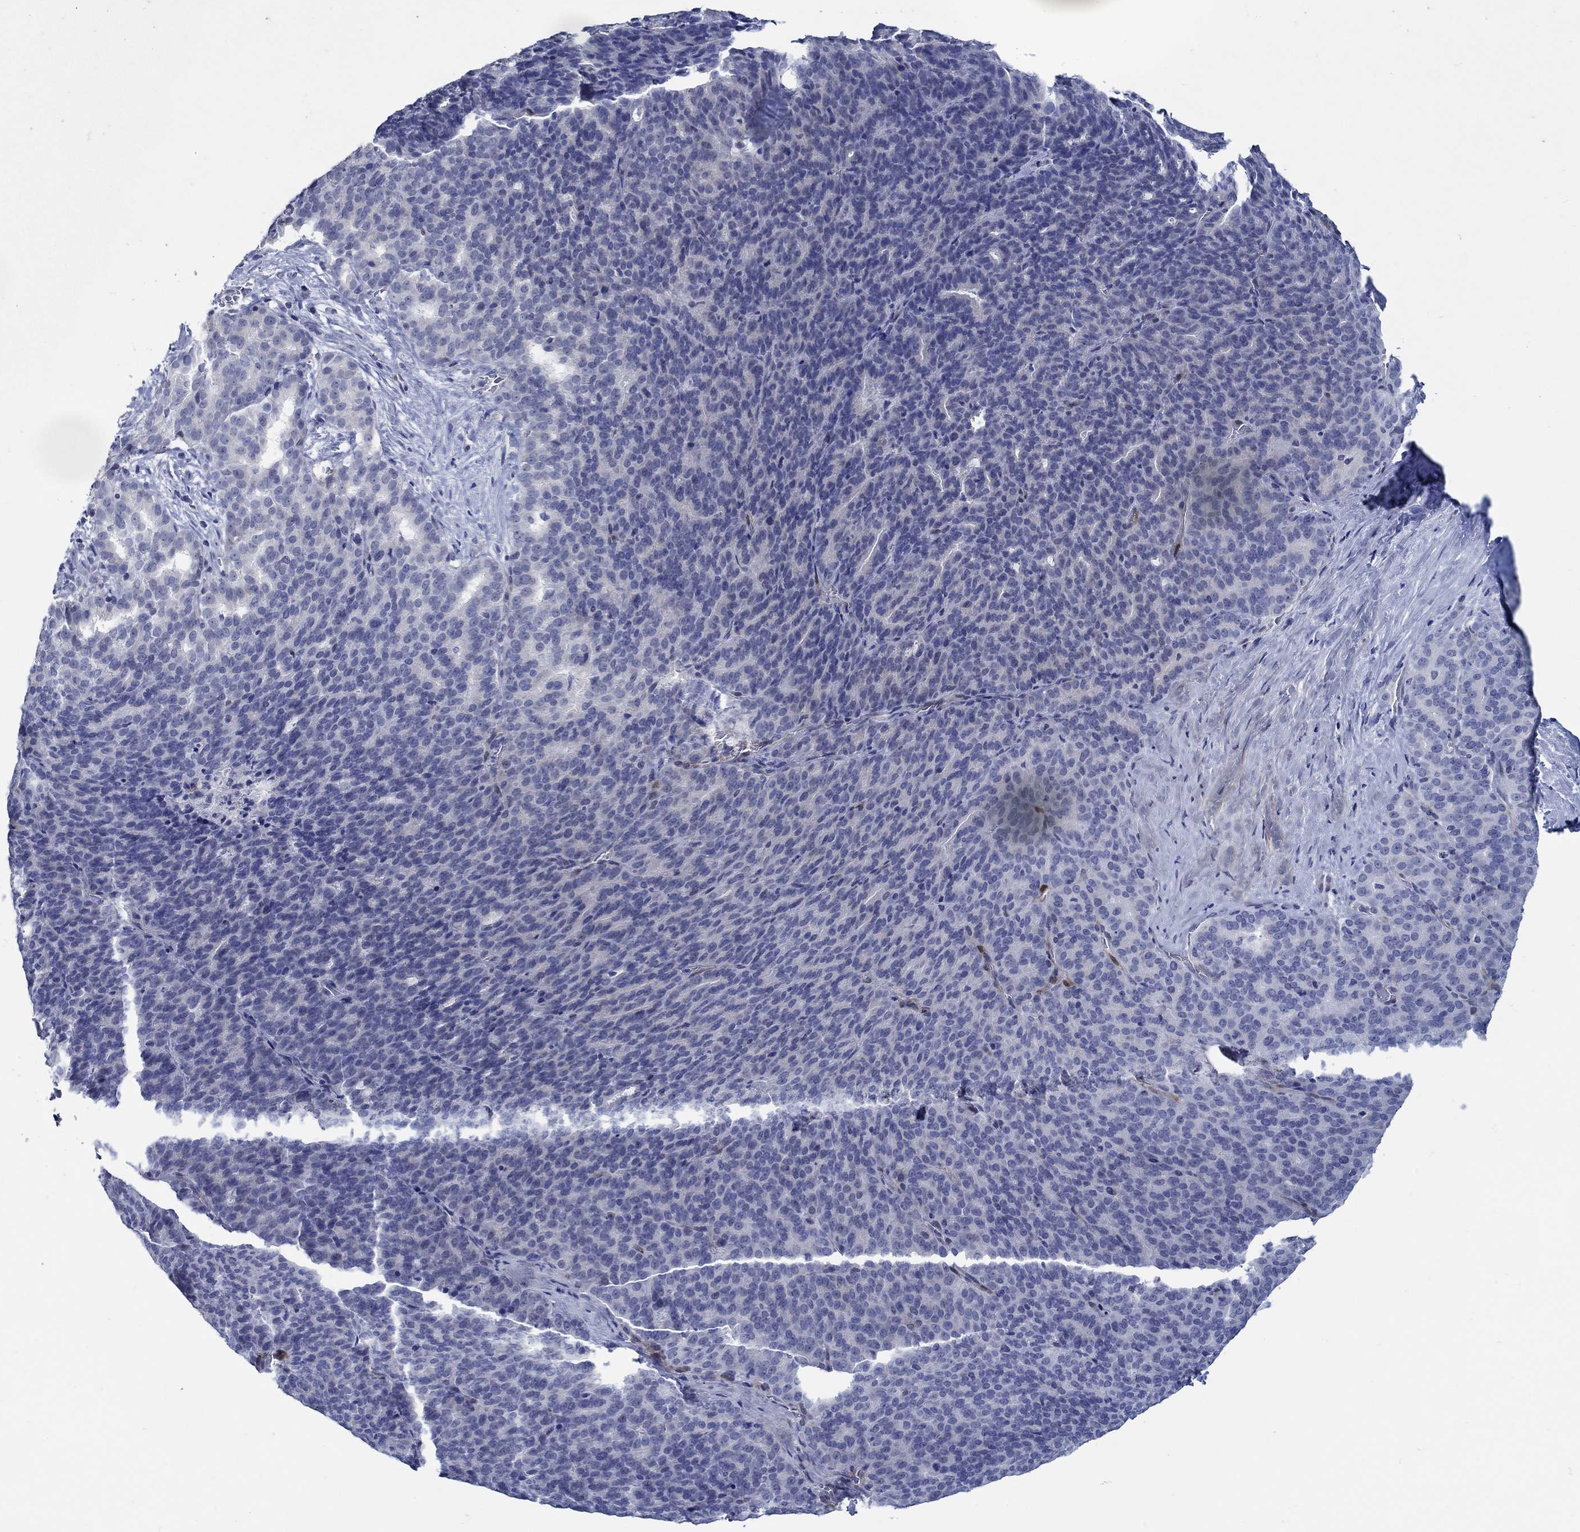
{"staining": {"intensity": "negative", "quantity": "none", "location": "none"}, "tissue": "liver cancer", "cell_type": "Tumor cells", "image_type": "cancer", "snomed": [{"axis": "morphology", "description": "Cholangiocarcinoma"}, {"axis": "topography", "description": "Liver"}], "caption": "This is an immunohistochemistry photomicrograph of human liver cholangiocarcinoma. There is no positivity in tumor cells.", "gene": "MC2R", "patient": {"sex": "female", "age": 47}}